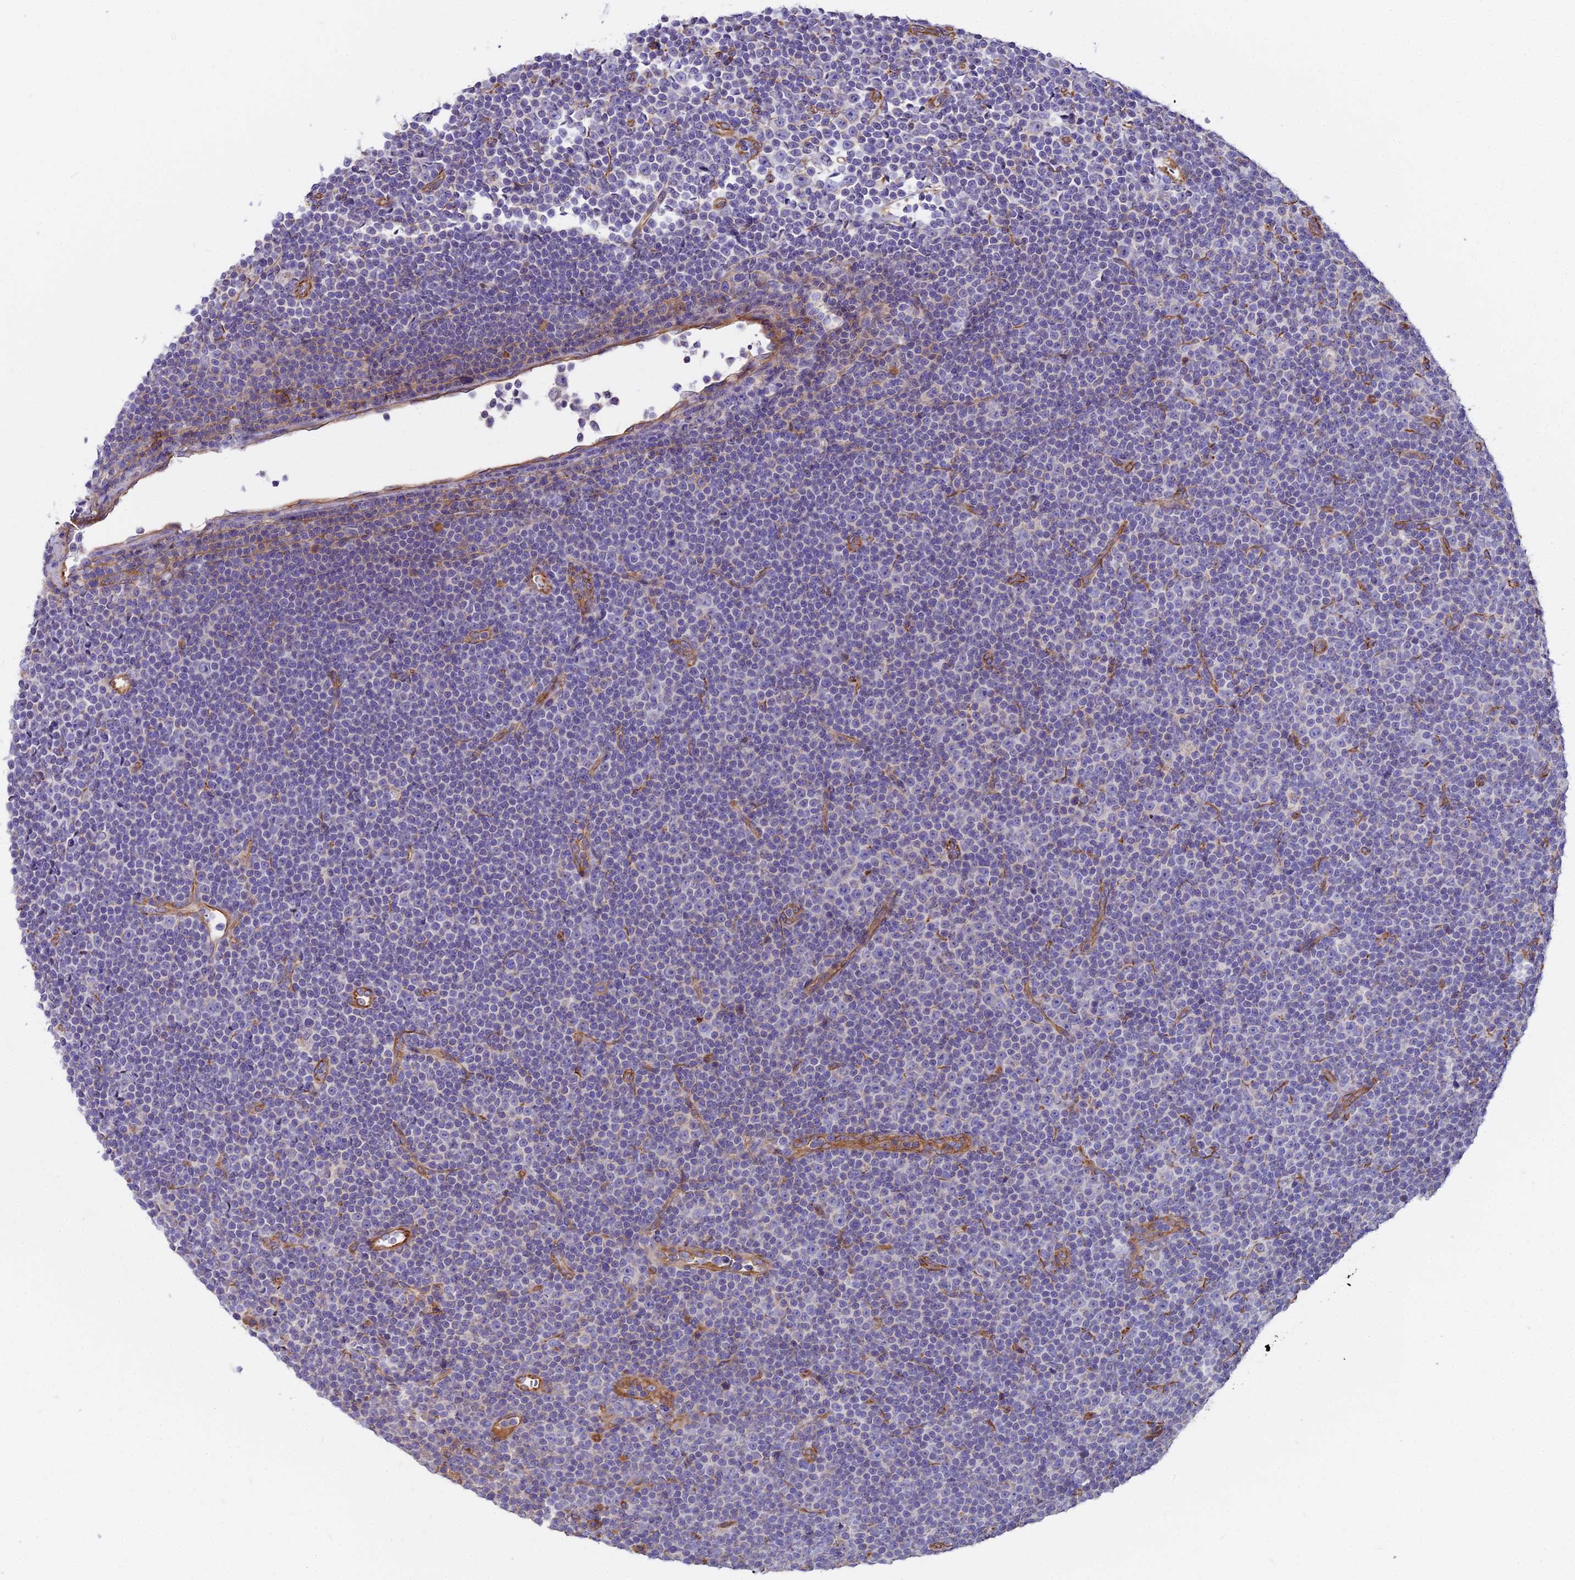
{"staining": {"intensity": "negative", "quantity": "none", "location": "none"}, "tissue": "lymphoma", "cell_type": "Tumor cells", "image_type": "cancer", "snomed": [{"axis": "morphology", "description": "Malignant lymphoma, non-Hodgkin's type, Low grade"}, {"axis": "topography", "description": "Lymph node"}], "caption": "Immunohistochemistry (IHC) of human low-grade malignant lymphoma, non-Hodgkin's type exhibits no positivity in tumor cells. (DAB immunohistochemistry (IHC) with hematoxylin counter stain).", "gene": "BEX4", "patient": {"sex": "female", "age": 67}}